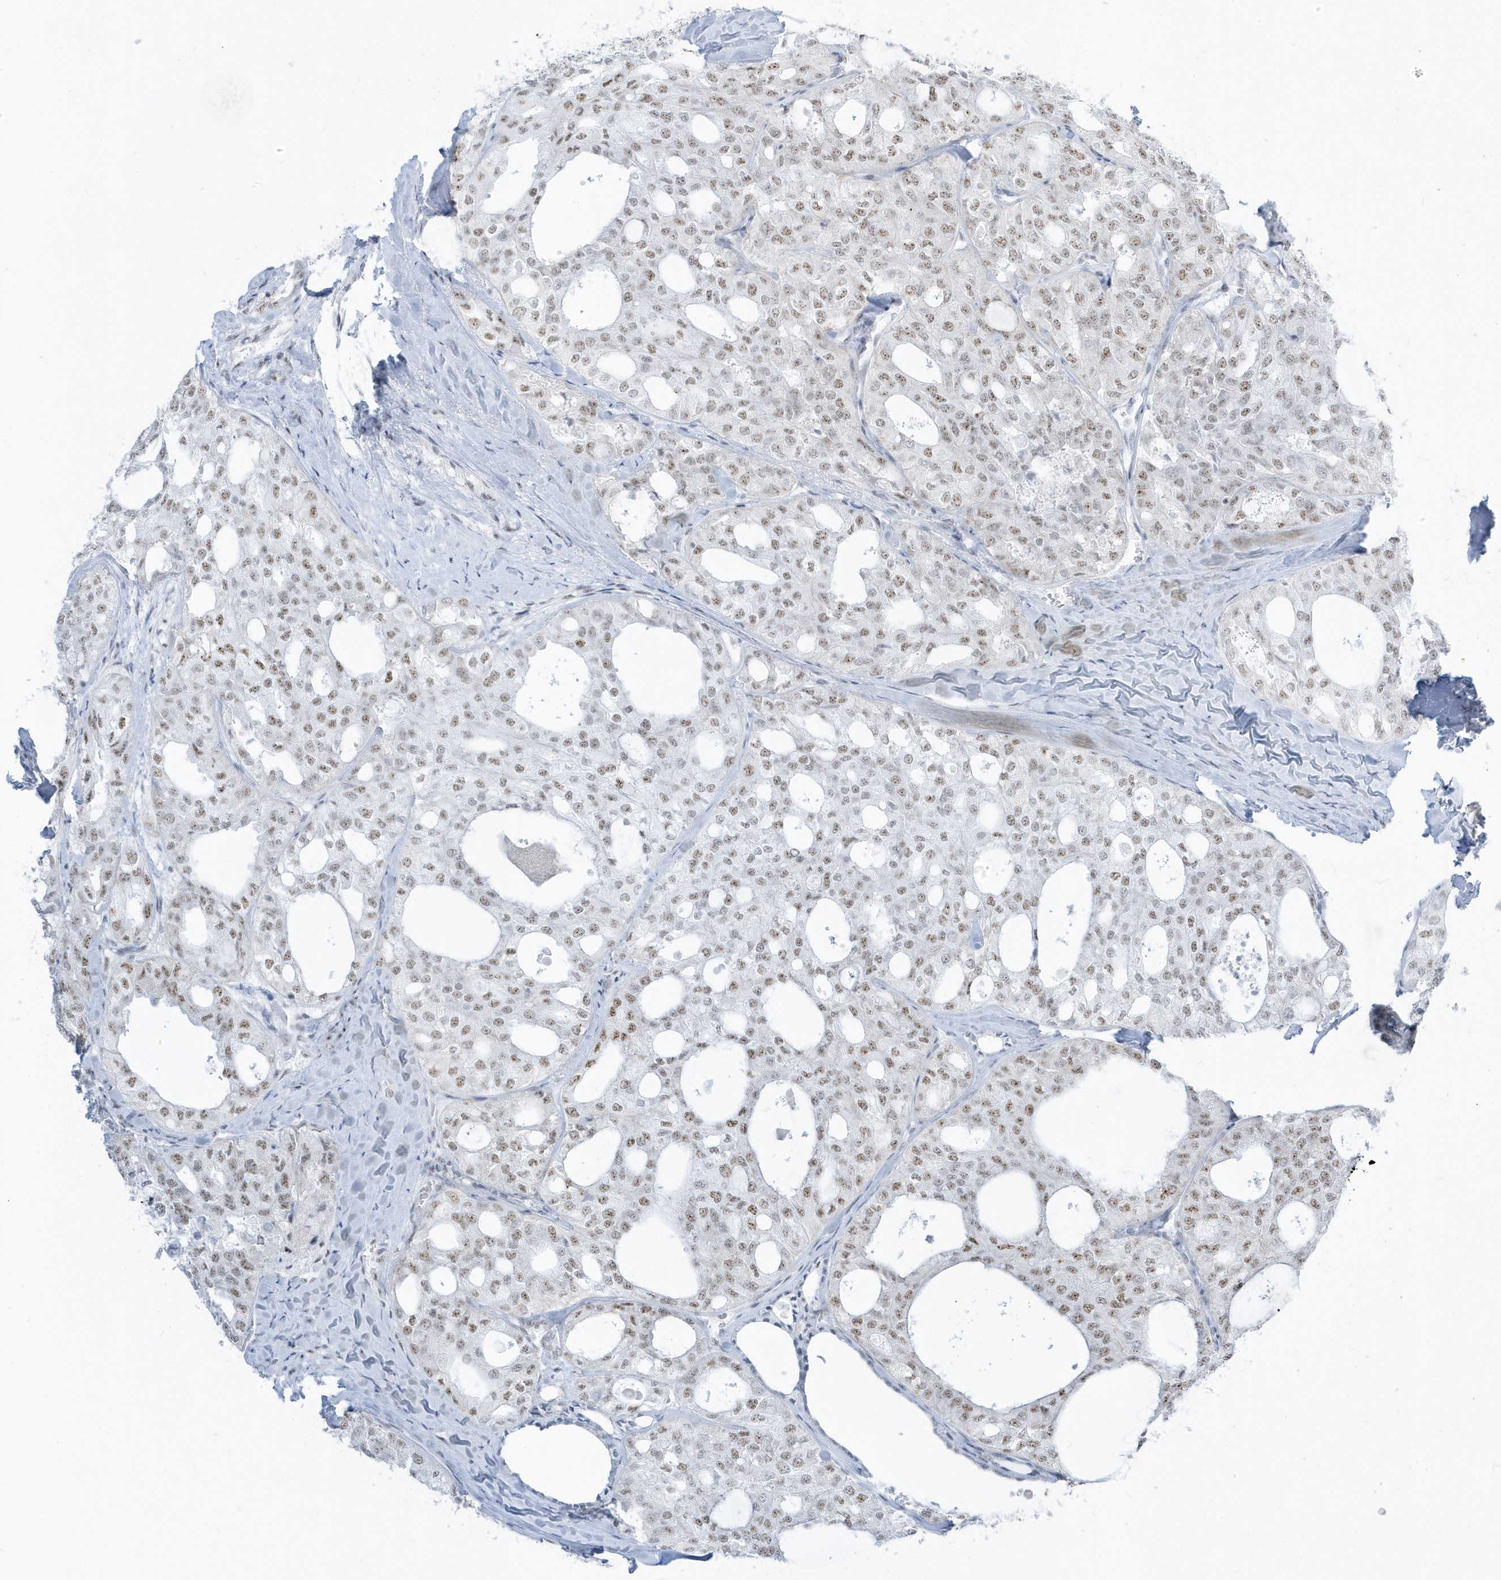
{"staining": {"intensity": "moderate", "quantity": ">75%", "location": "nuclear"}, "tissue": "thyroid cancer", "cell_type": "Tumor cells", "image_type": "cancer", "snomed": [{"axis": "morphology", "description": "Follicular adenoma carcinoma, NOS"}, {"axis": "topography", "description": "Thyroid gland"}], "caption": "A brown stain labels moderate nuclear expression of a protein in human thyroid cancer tumor cells.", "gene": "PLEKHN1", "patient": {"sex": "male", "age": 75}}